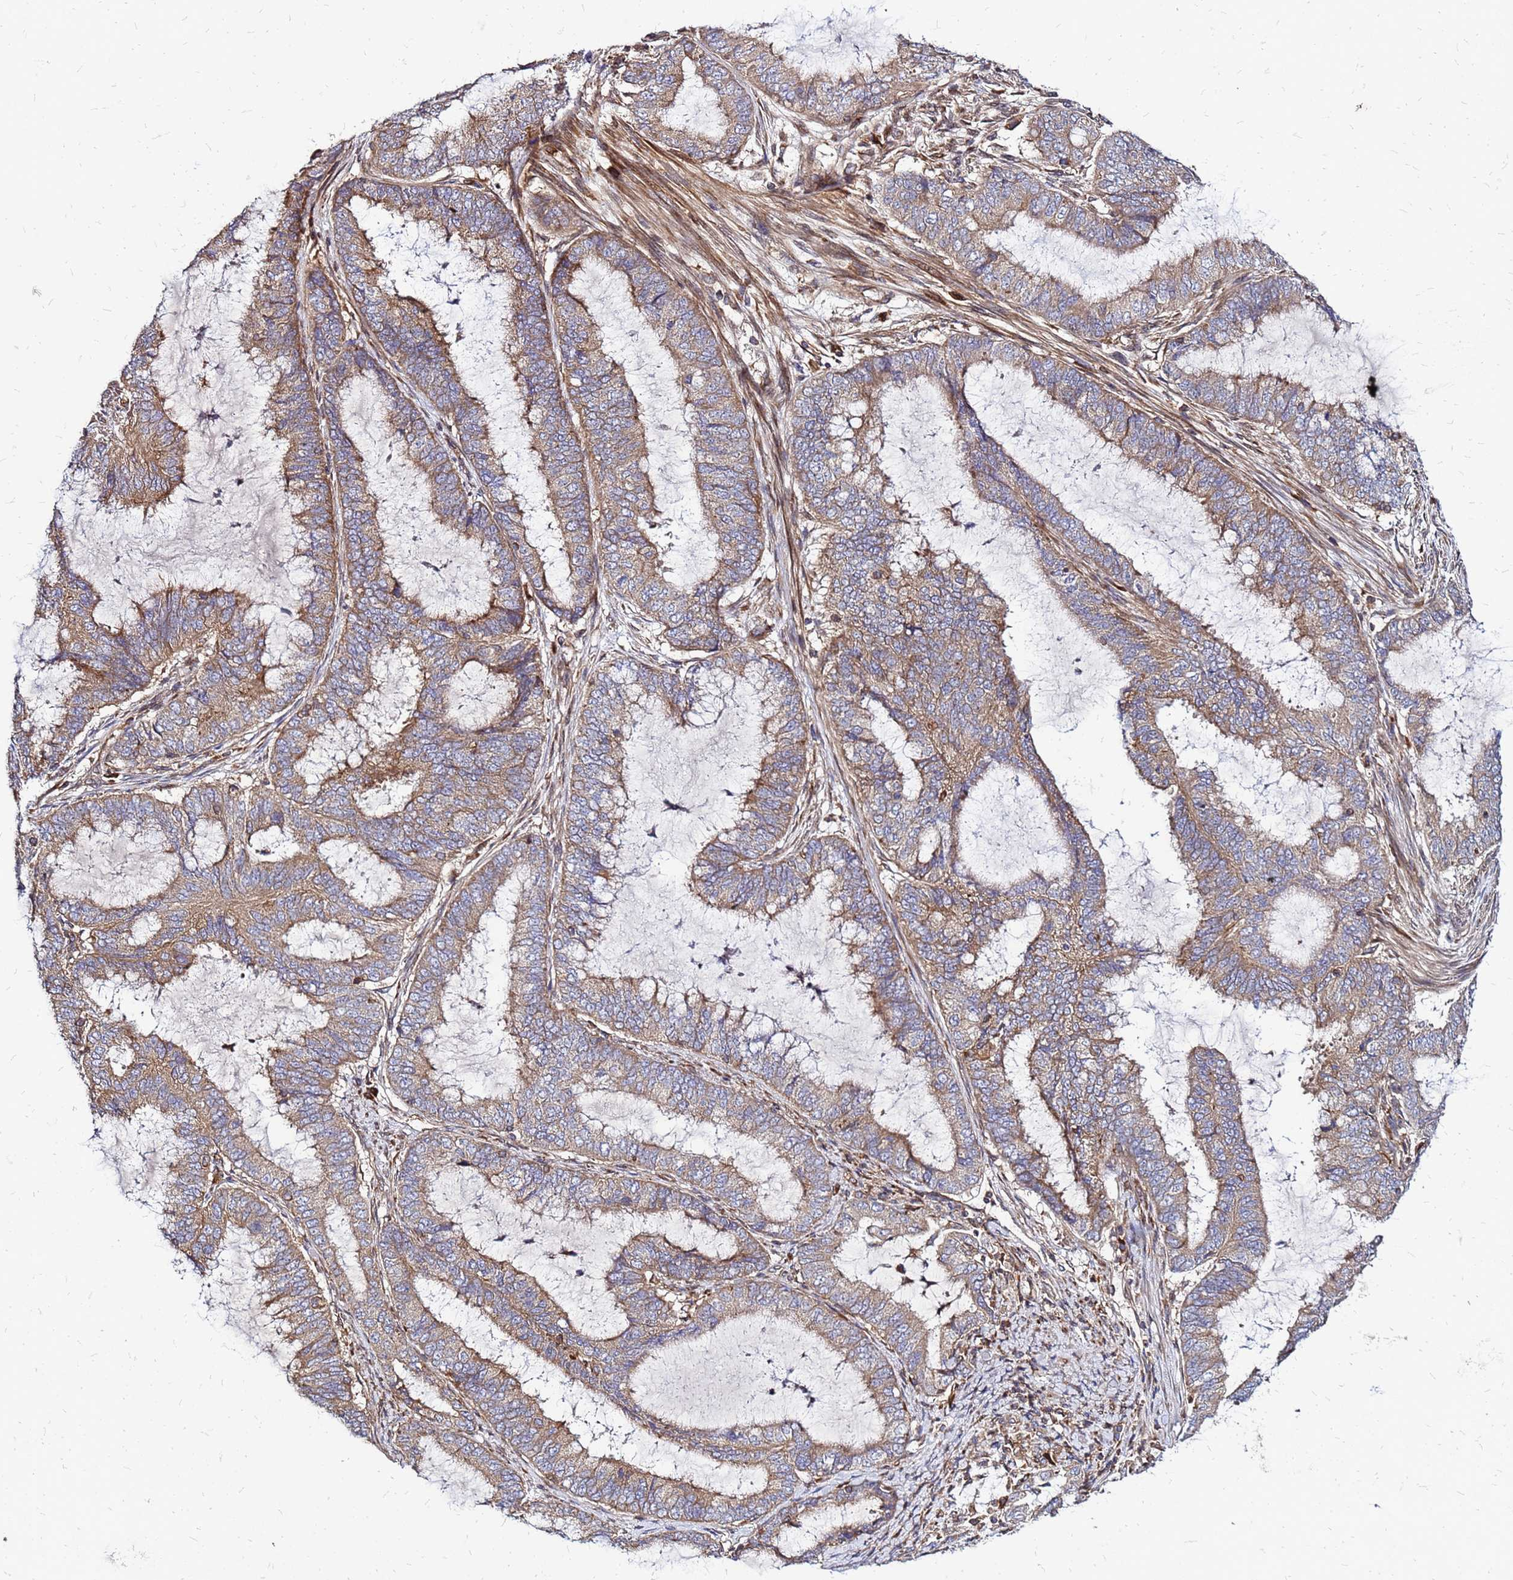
{"staining": {"intensity": "weak", "quantity": ">75%", "location": "cytoplasmic/membranous"}, "tissue": "endometrial cancer", "cell_type": "Tumor cells", "image_type": "cancer", "snomed": [{"axis": "morphology", "description": "Adenocarcinoma, NOS"}, {"axis": "topography", "description": "Endometrium"}], "caption": "A histopathology image of human adenocarcinoma (endometrial) stained for a protein demonstrates weak cytoplasmic/membranous brown staining in tumor cells.", "gene": "CYBC1", "patient": {"sex": "female", "age": 51}}